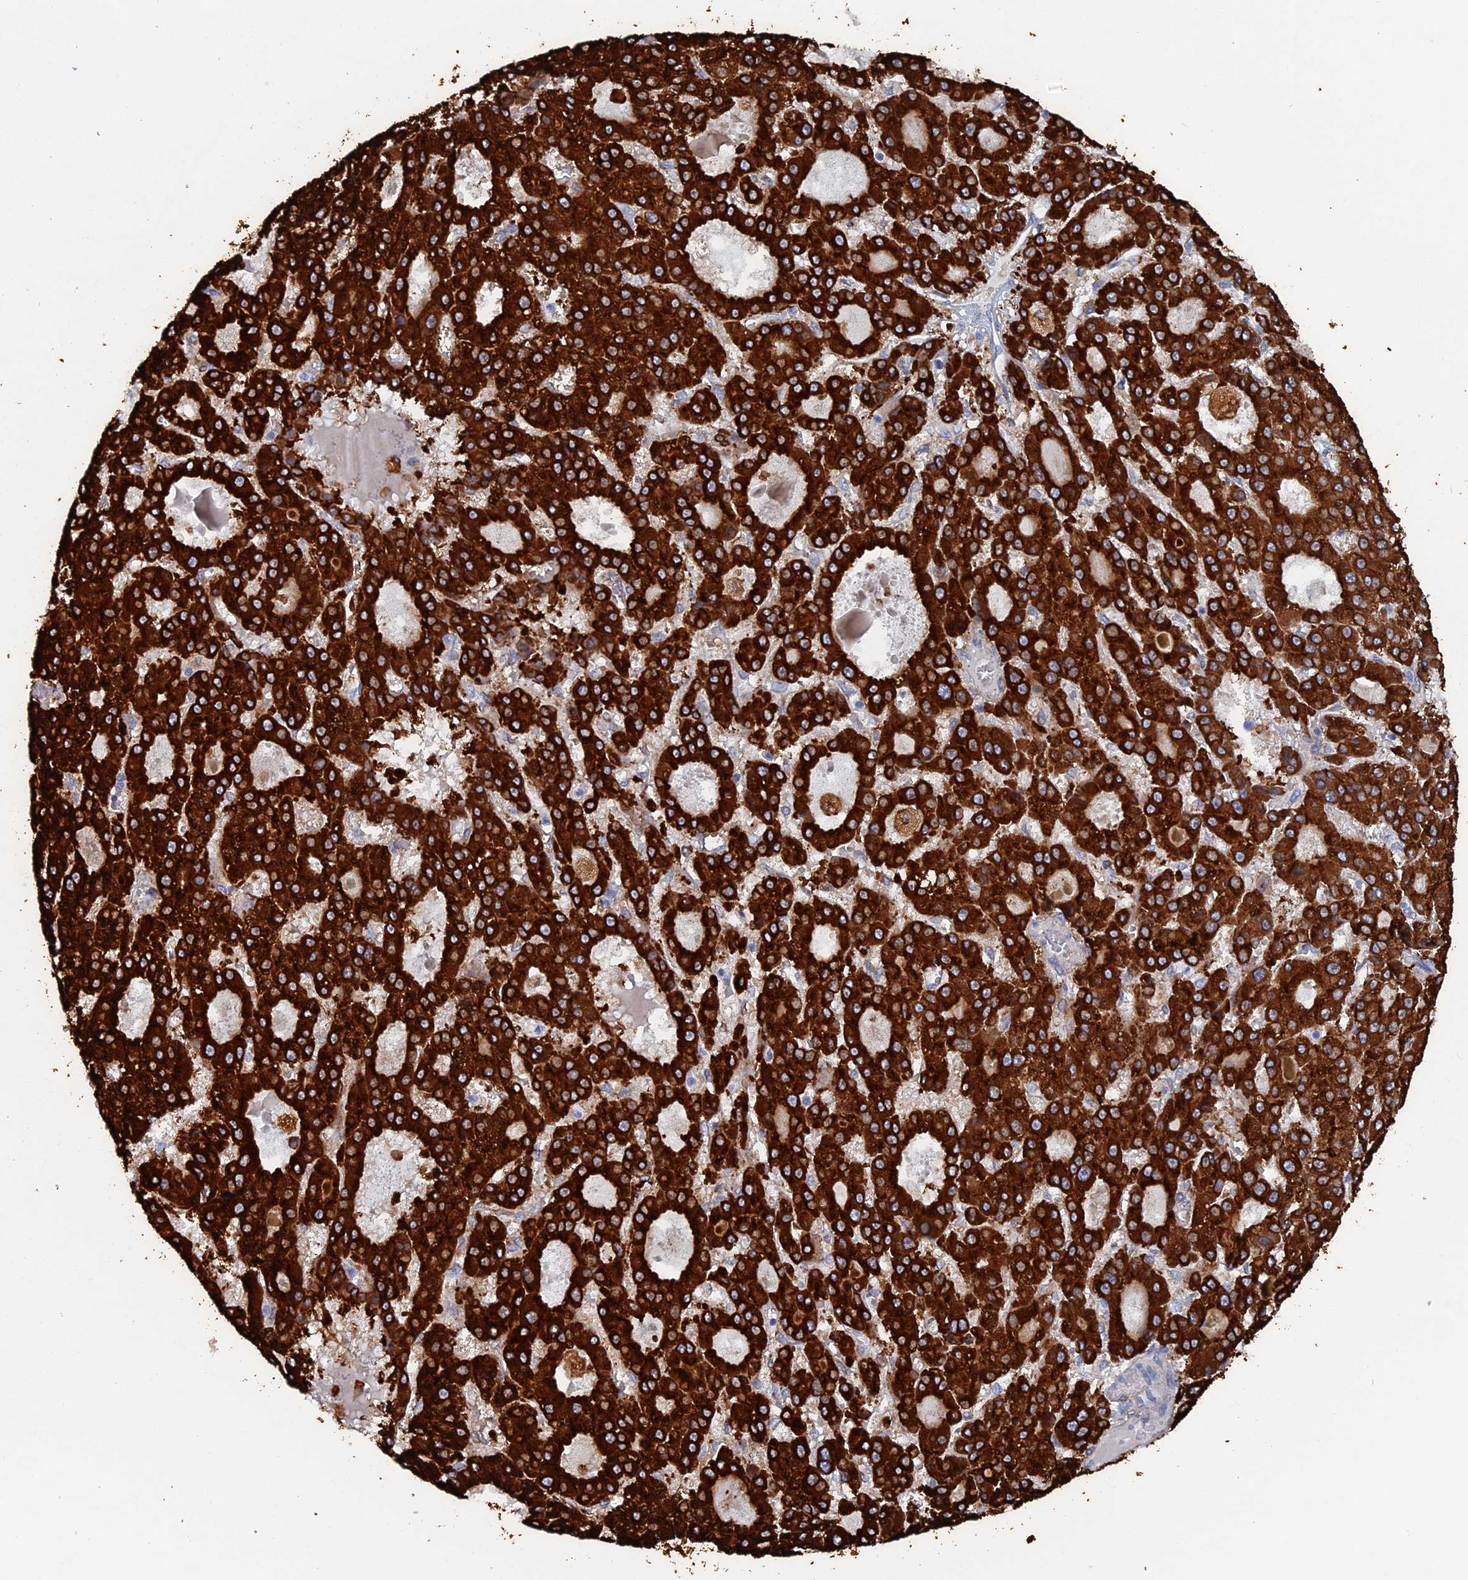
{"staining": {"intensity": "strong", "quantity": ">75%", "location": "cytoplasmic/membranous"}, "tissue": "liver cancer", "cell_type": "Tumor cells", "image_type": "cancer", "snomed": [{"axis": "morphology", "description": "Carcinoma, Hepatocellular, NOS"}, {"axis": "topography", "description": "Liver"}], "caption": "Human hepatocellular carcinoma (liver) stained with a protein marker demonstrates strong staining in tumor cells.", "gene": "COG7", "patient": {"sex": "male", "age": 70}}